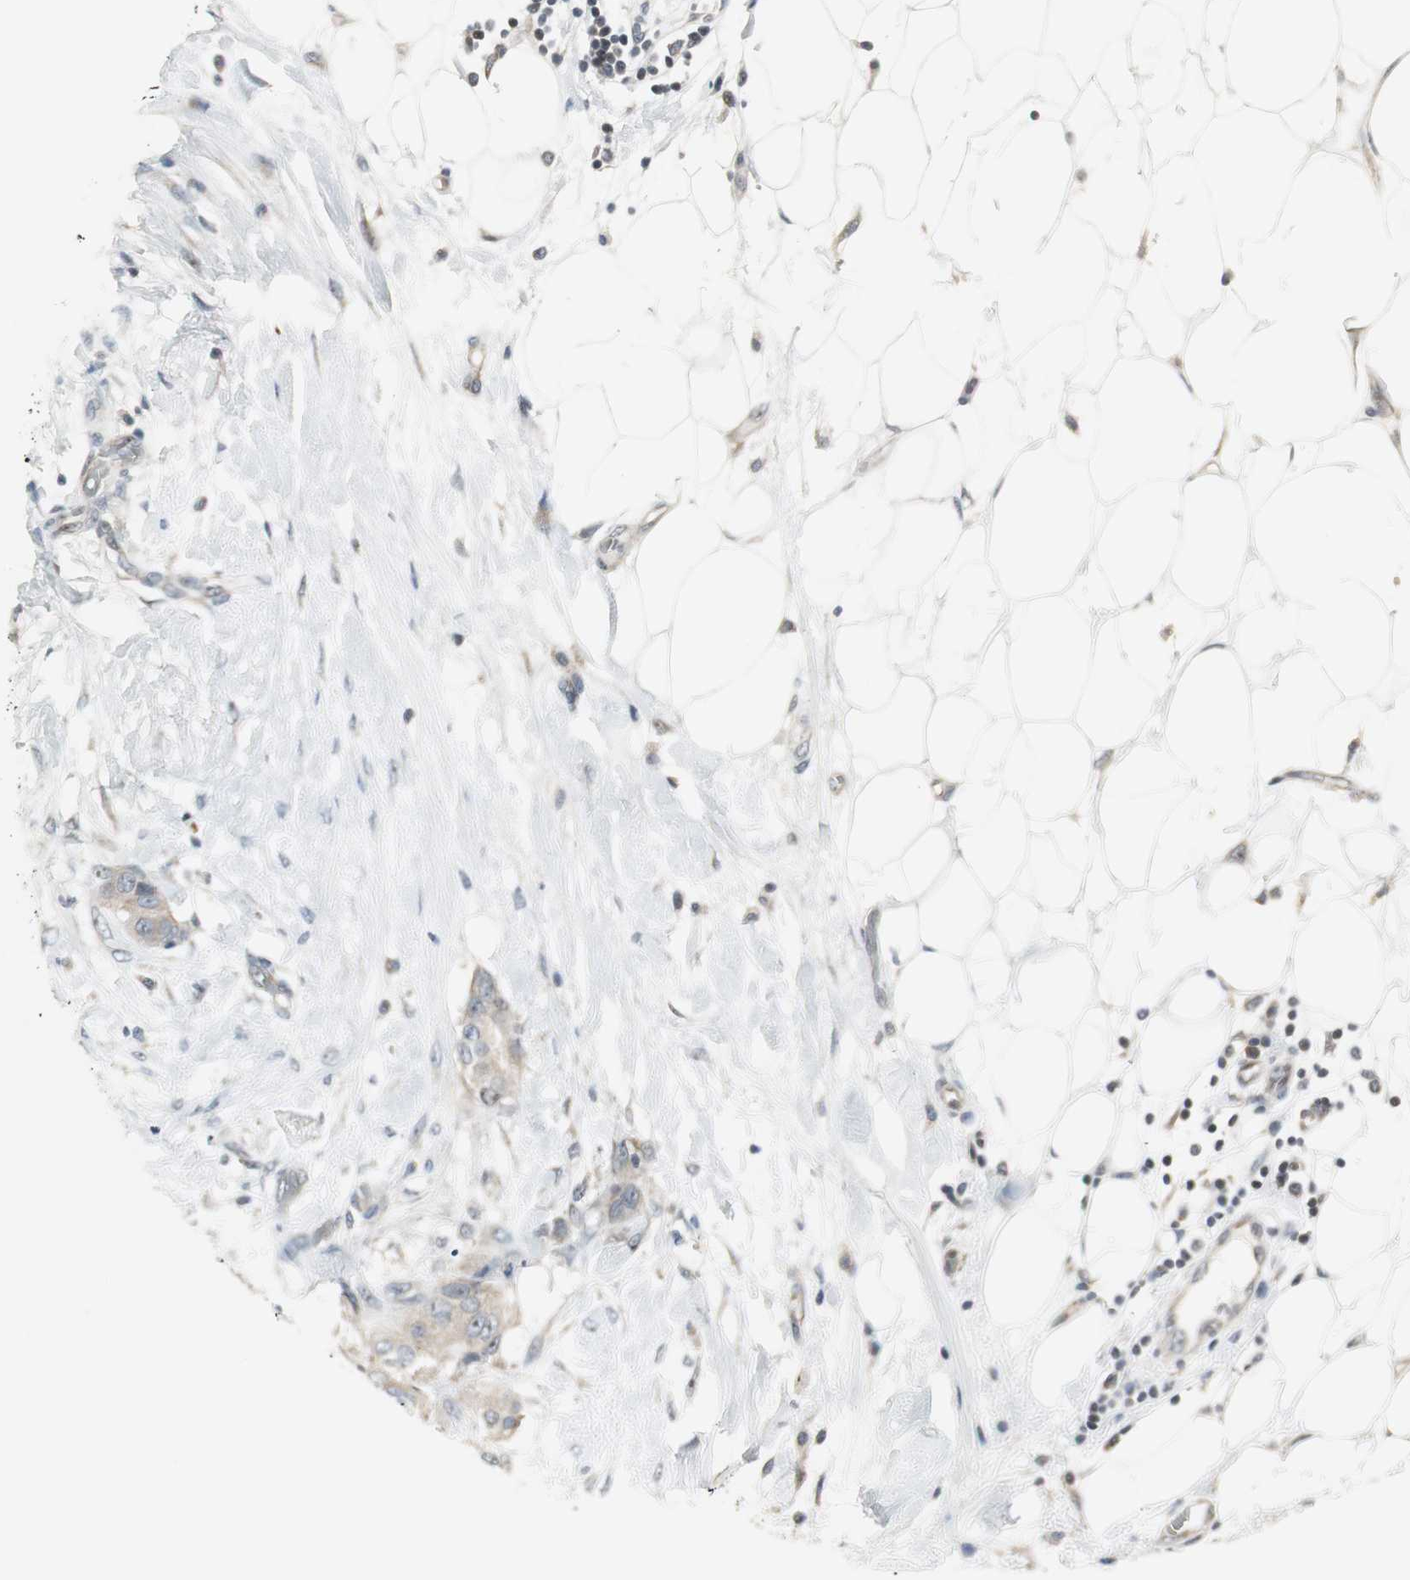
{"staining": {"intensity": "moderate", "quantity": ">75%", "location": "cytoplasmic/membranous"}, "tissue": "breast cancer", "cell_type": "Tumor cells", "image_type": "cancer", "snomed": [{"axis": "morphology", "description": "Duct carcinoma"}, {"axis": "topography", "description": "Breast"}], "caption": "There is medium levels of moderate cytoplasmic/membranous staining in tumor cells of breast invasive ductal carcinoma, as demonstrated by immunohistochemical staining (brown color).", "gene": "CCT5", "patient": {"sex": "female", "age": 40}}